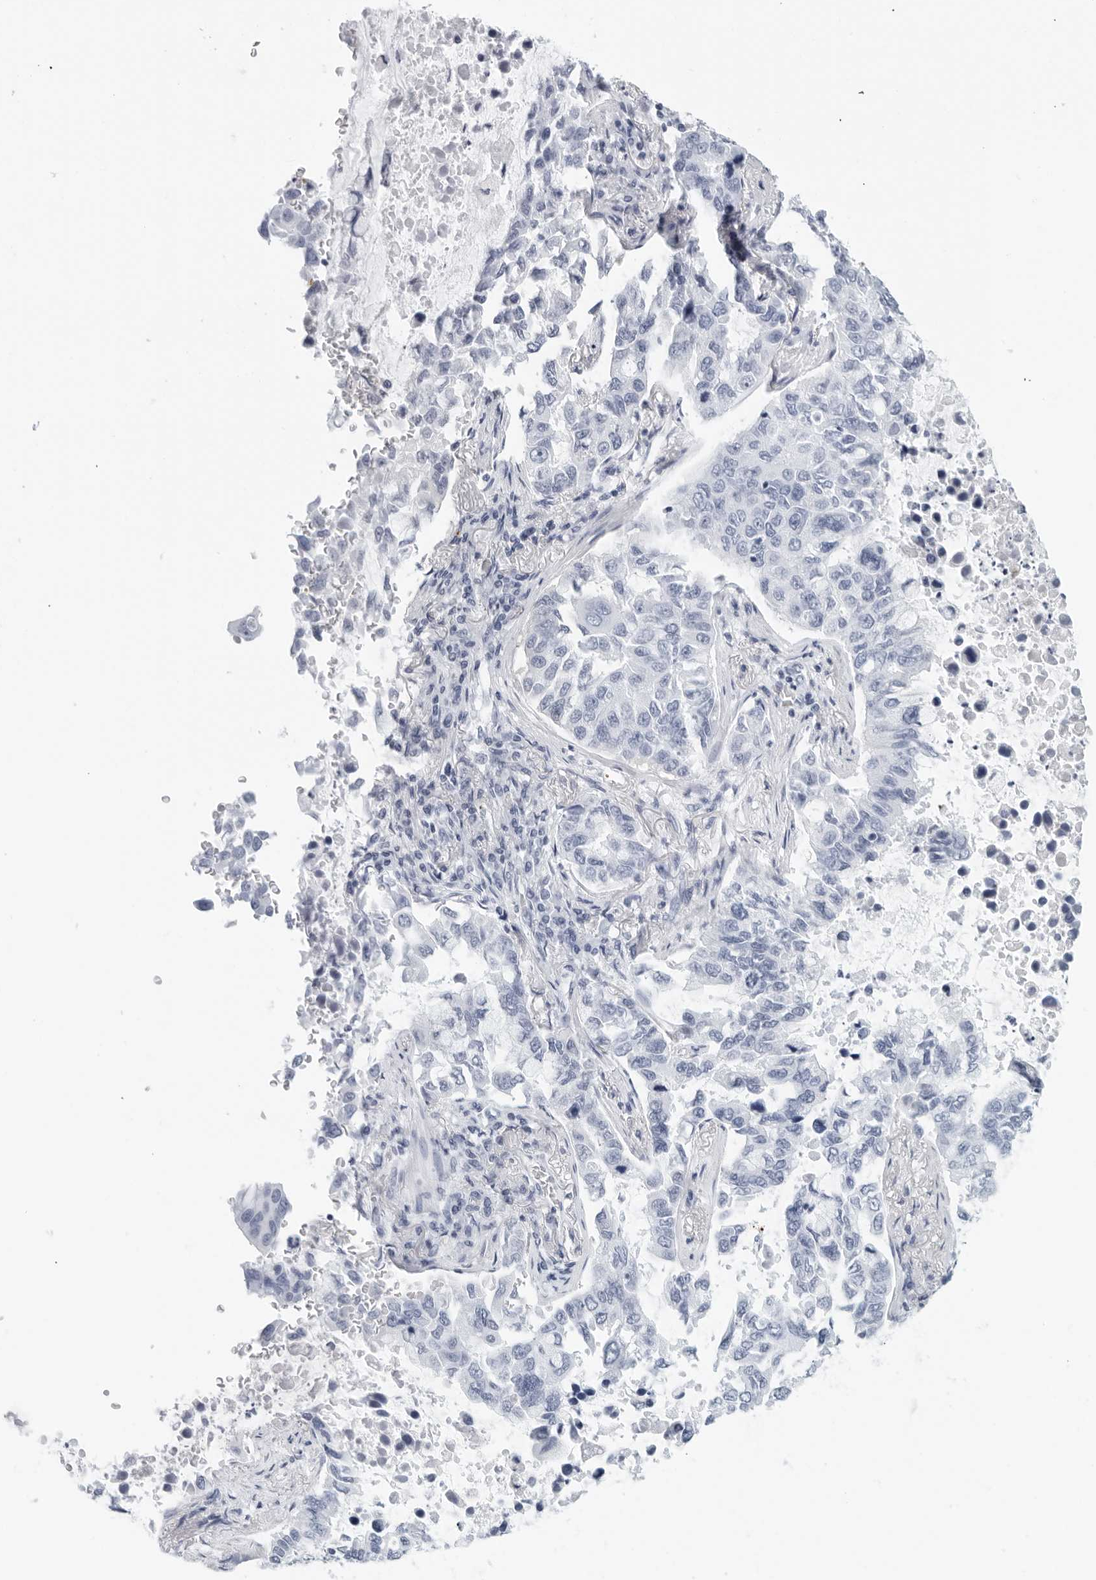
{"staining": {"intensity": "negative", "quantity": "none", "location": "none"}, "tissue": "lung cancer", "cell_type": "Tumor cells", "image_type": "cancer", "snomed": [{"axis": "morphology", "description": "Adenocarcinoma, NOS"}, {"axis": "topography", "description": "Lung"}], "caption": "High magnification brightfield microscopy of lung cancer (adenocarcinoma) stained with DAB (3,3'-diaminobenzidine) (brown) and counterstained with hematoxylin (blue): tumor cells show no significant staining.", "gene": "FGG", "patient": {"sex": "male", "age": 64}}